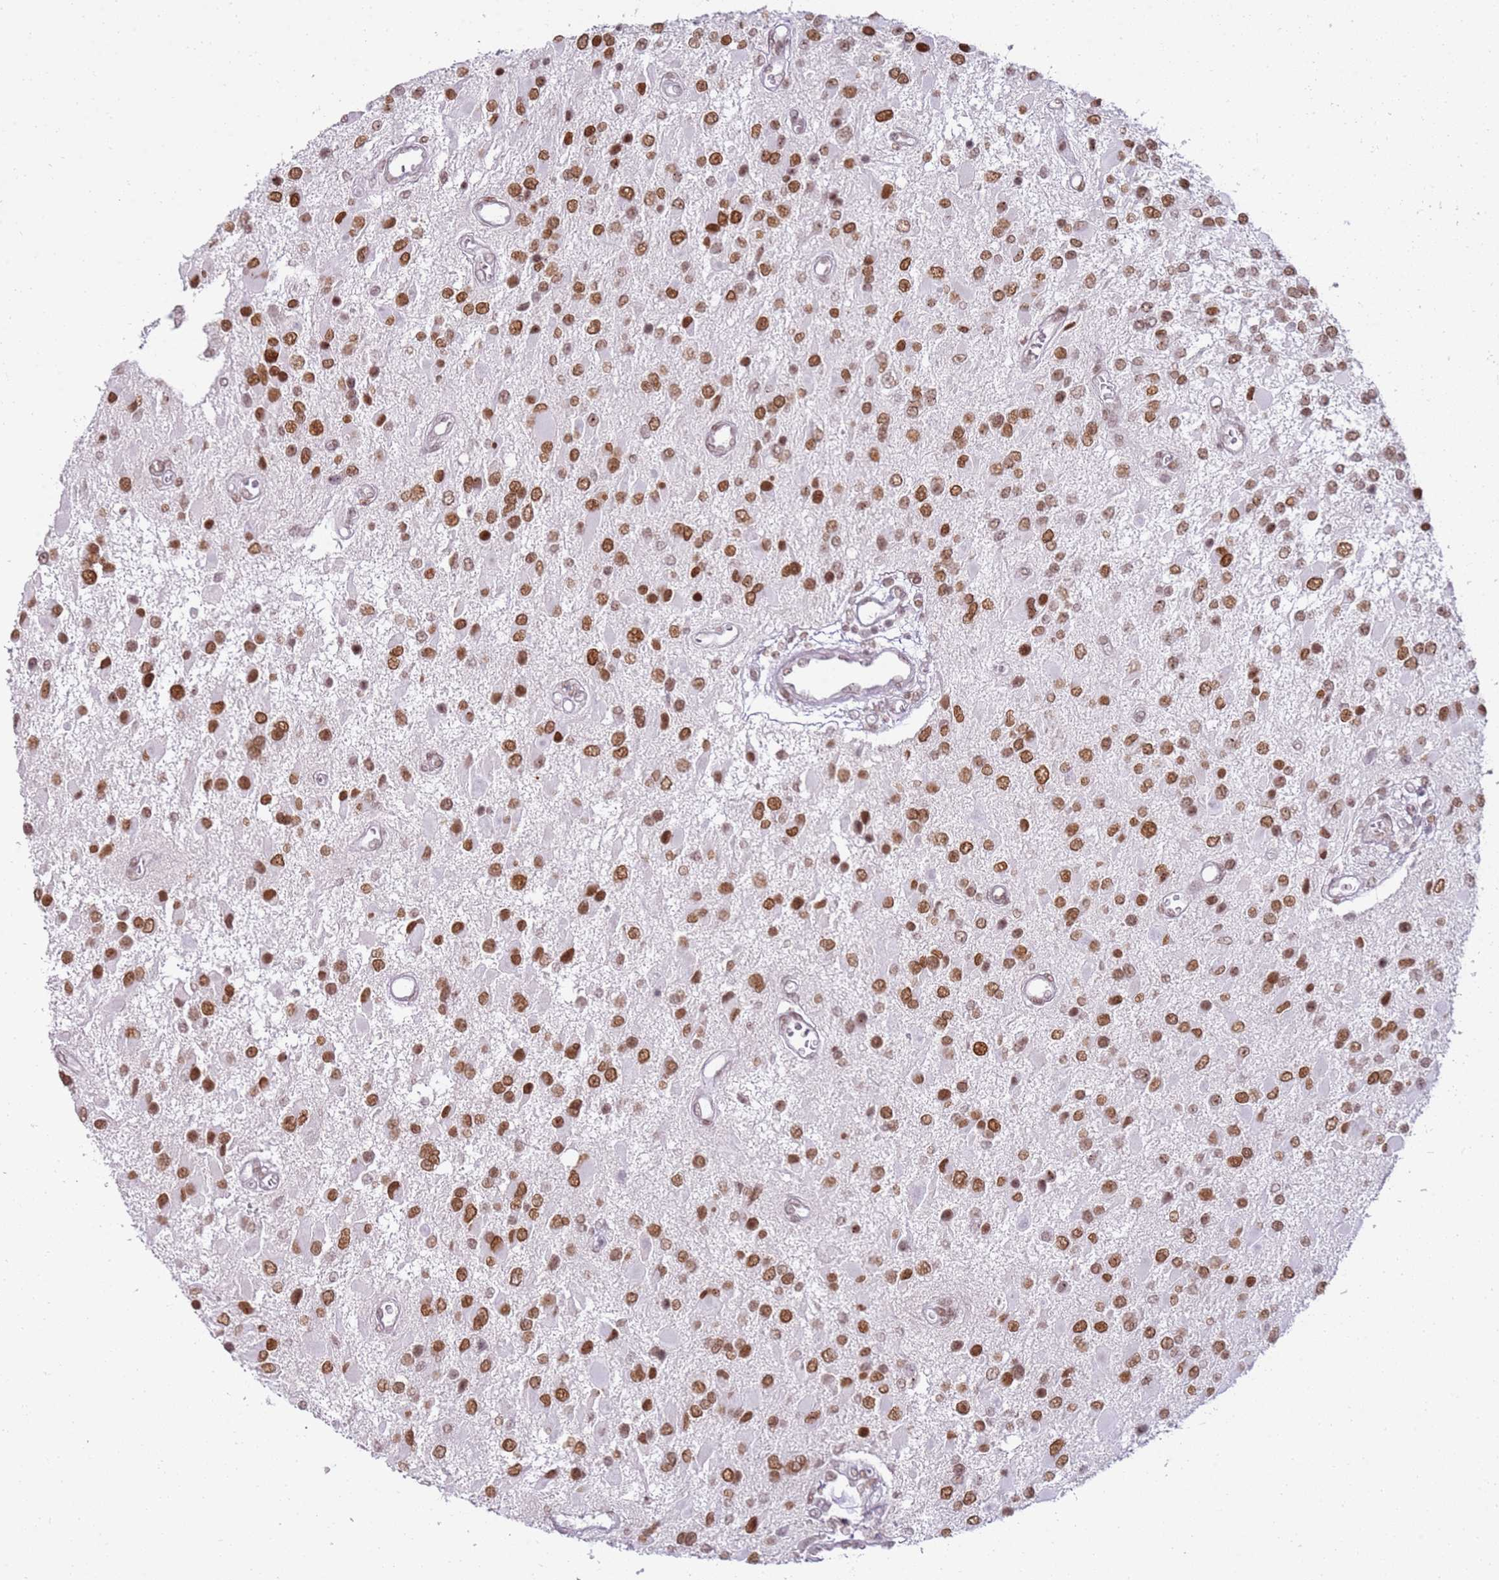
{"staining": {"intensity": "moderate", "quantity": ">75%", "location": "nuclear"}, "tissue": "glioma", "cell_type": "Tumor cells", "image_type": "cancer", "snomed": [{"axis": "morphology", "description": "Glioma, malignant, High grade"}, {"axis": "topography", "description": "Brain"}], "caption": "Human malignant glioma (high-grade) stained with a brown dye demonstrates moderate nuclear positive positivity in approximately >75% of tumor cells.", "gene": "PHC2", "patient": {"sex": "male", "age": 53}}